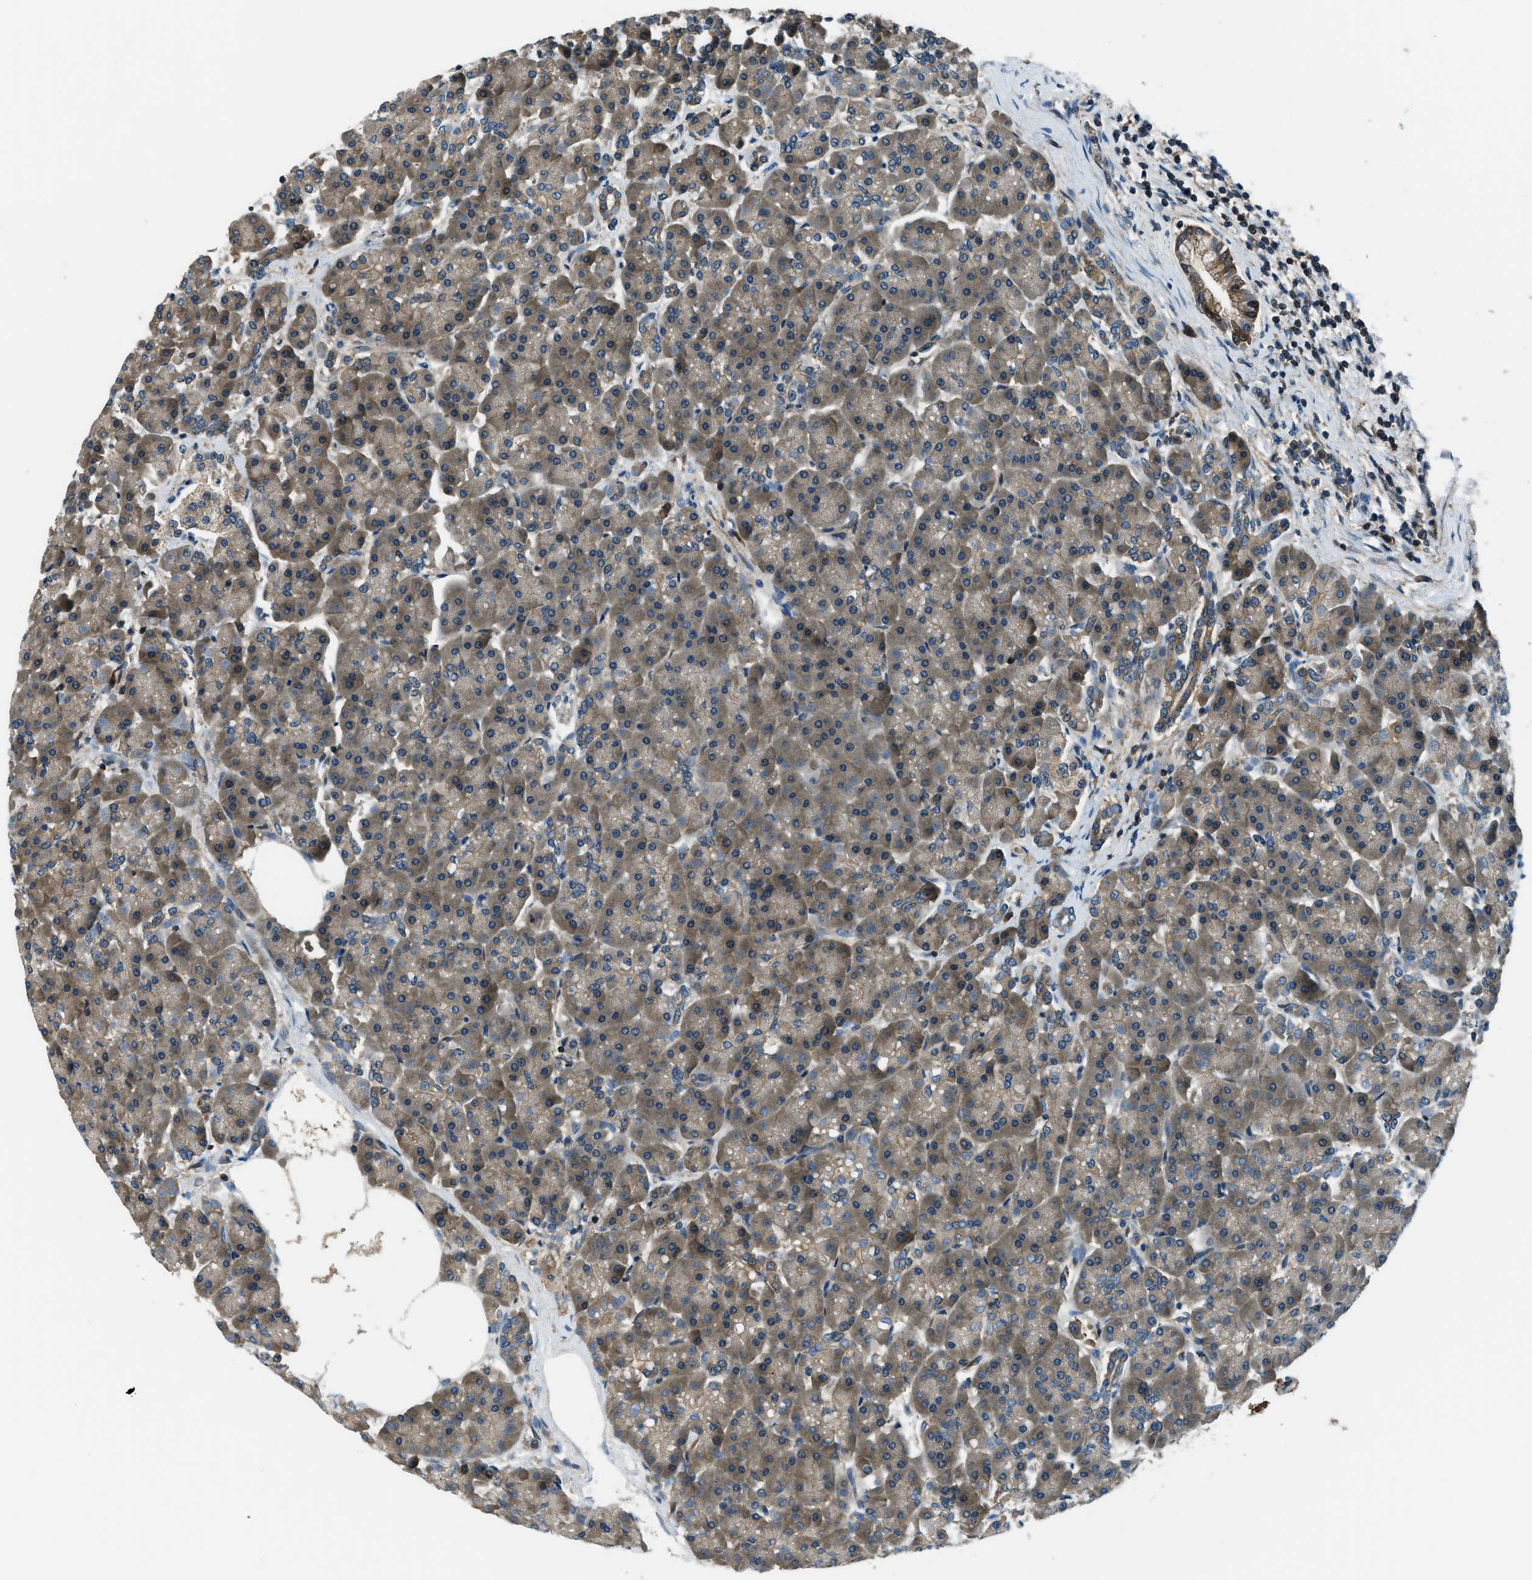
{"staining": {"intensity": "moderate", "quantity": ">75%", "location": "cytoplasmic/membranous"}, "tissue": "pancreas", "cell_type": "Exocrine glandular cells", "image_type": "normal", "snomed": [{"axis": "morphology", "description": "Normal tissue, NOS"}, {"axis": "topography", "description": "Pancreas"}], "caption": "Moderate cytoplasmic/membranous protein expression is identified in about >75% of exocrine glandular cells in pancreas.", "gene": "HEBP2", "patient": {"sex": "female", "age": 70}}